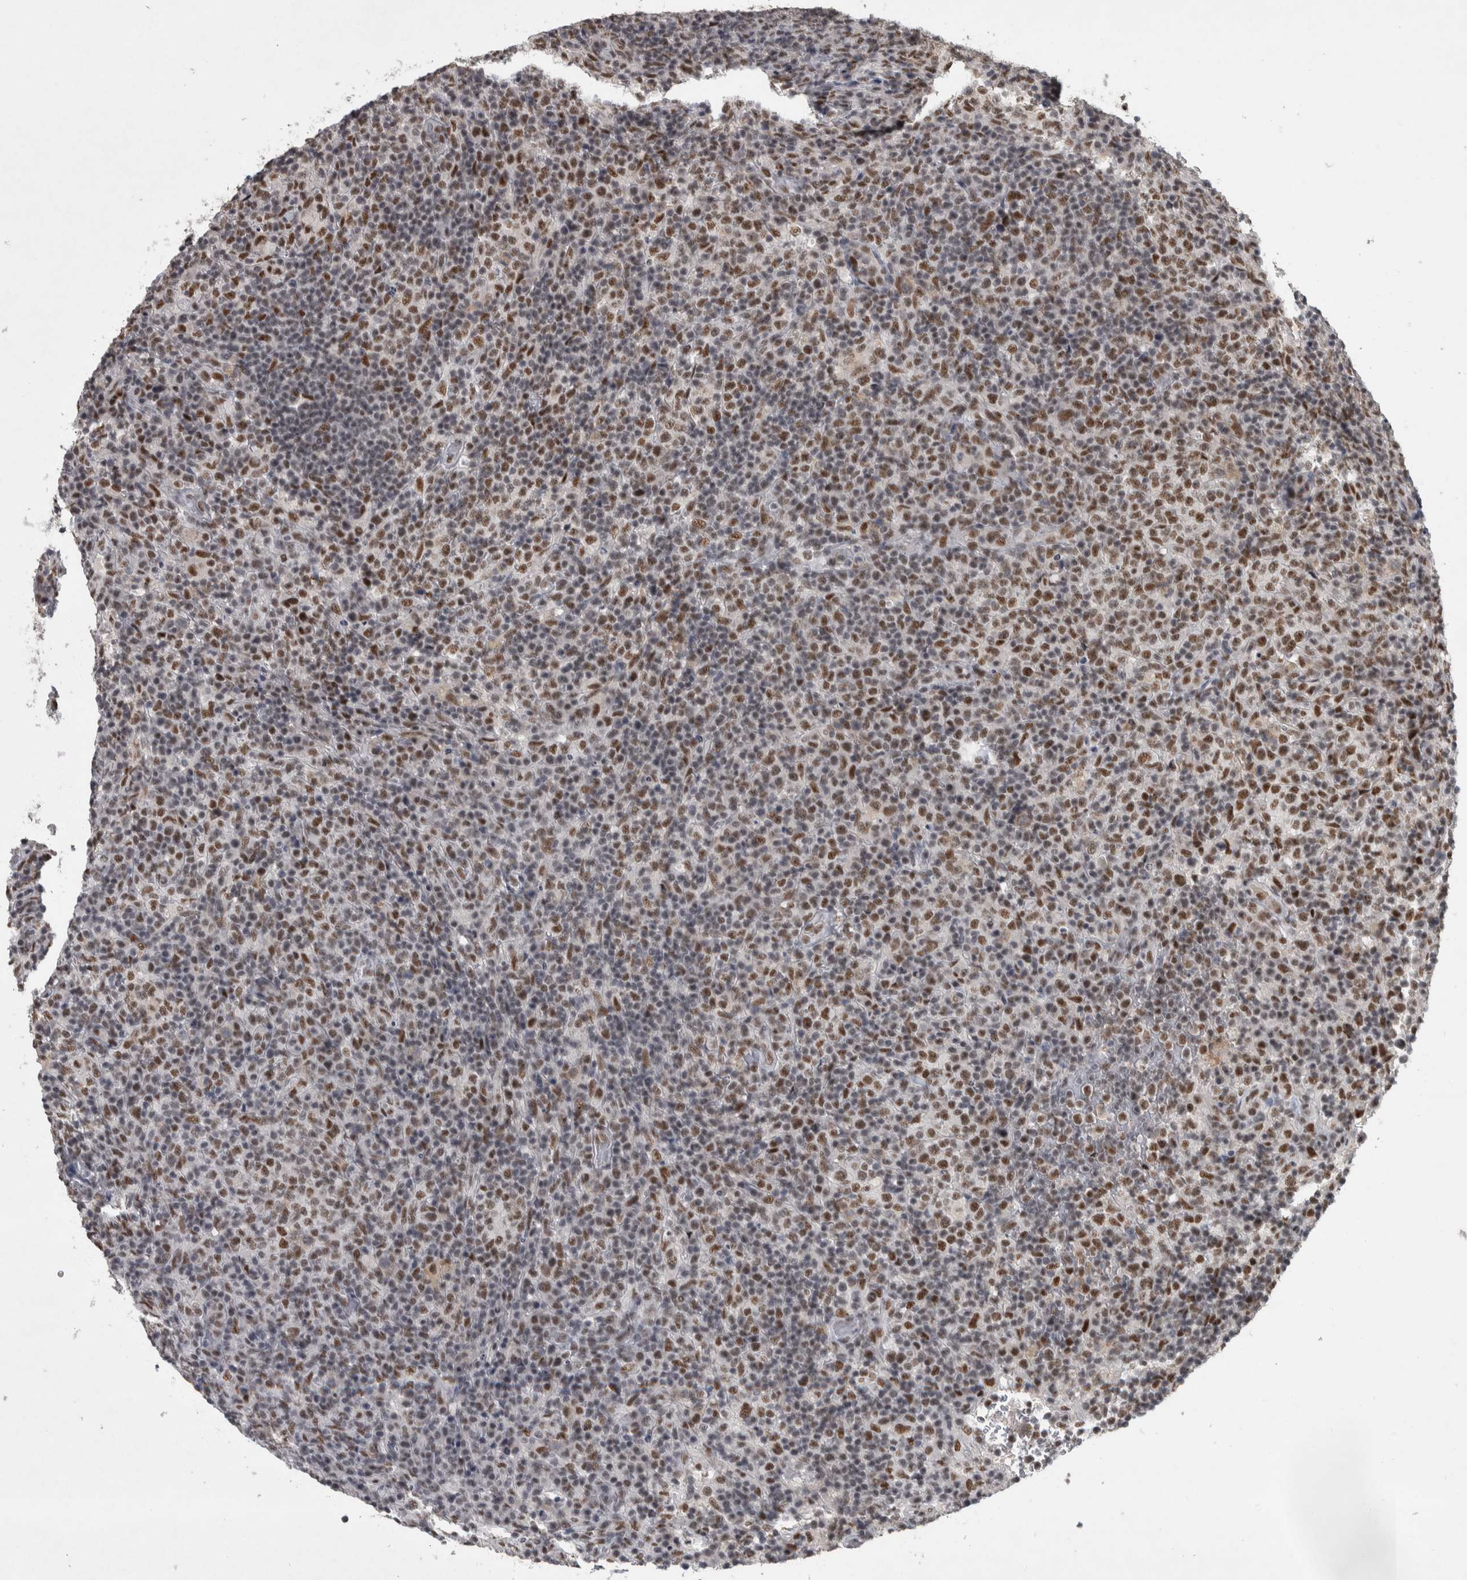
{"staining": {"intensity": "moderate", "quantity": ">75%", "location": "nuclear"}, "tissue": "lymphoma", "cell_type": "Tumor cells", "image_type": "cancer", "snomed": [{"axis": "morphology", "description": "Malignant lymphoma, non-Hodgkin's type, High grade"}, {"axis": "topography", "description": "Lymph node"}], "caption": "Lymphoma stained for a protein displays moderate nuclear positivity in tumor cells.", "gene": "DDX42", "patient": {"sex": "female", "age": 76}}